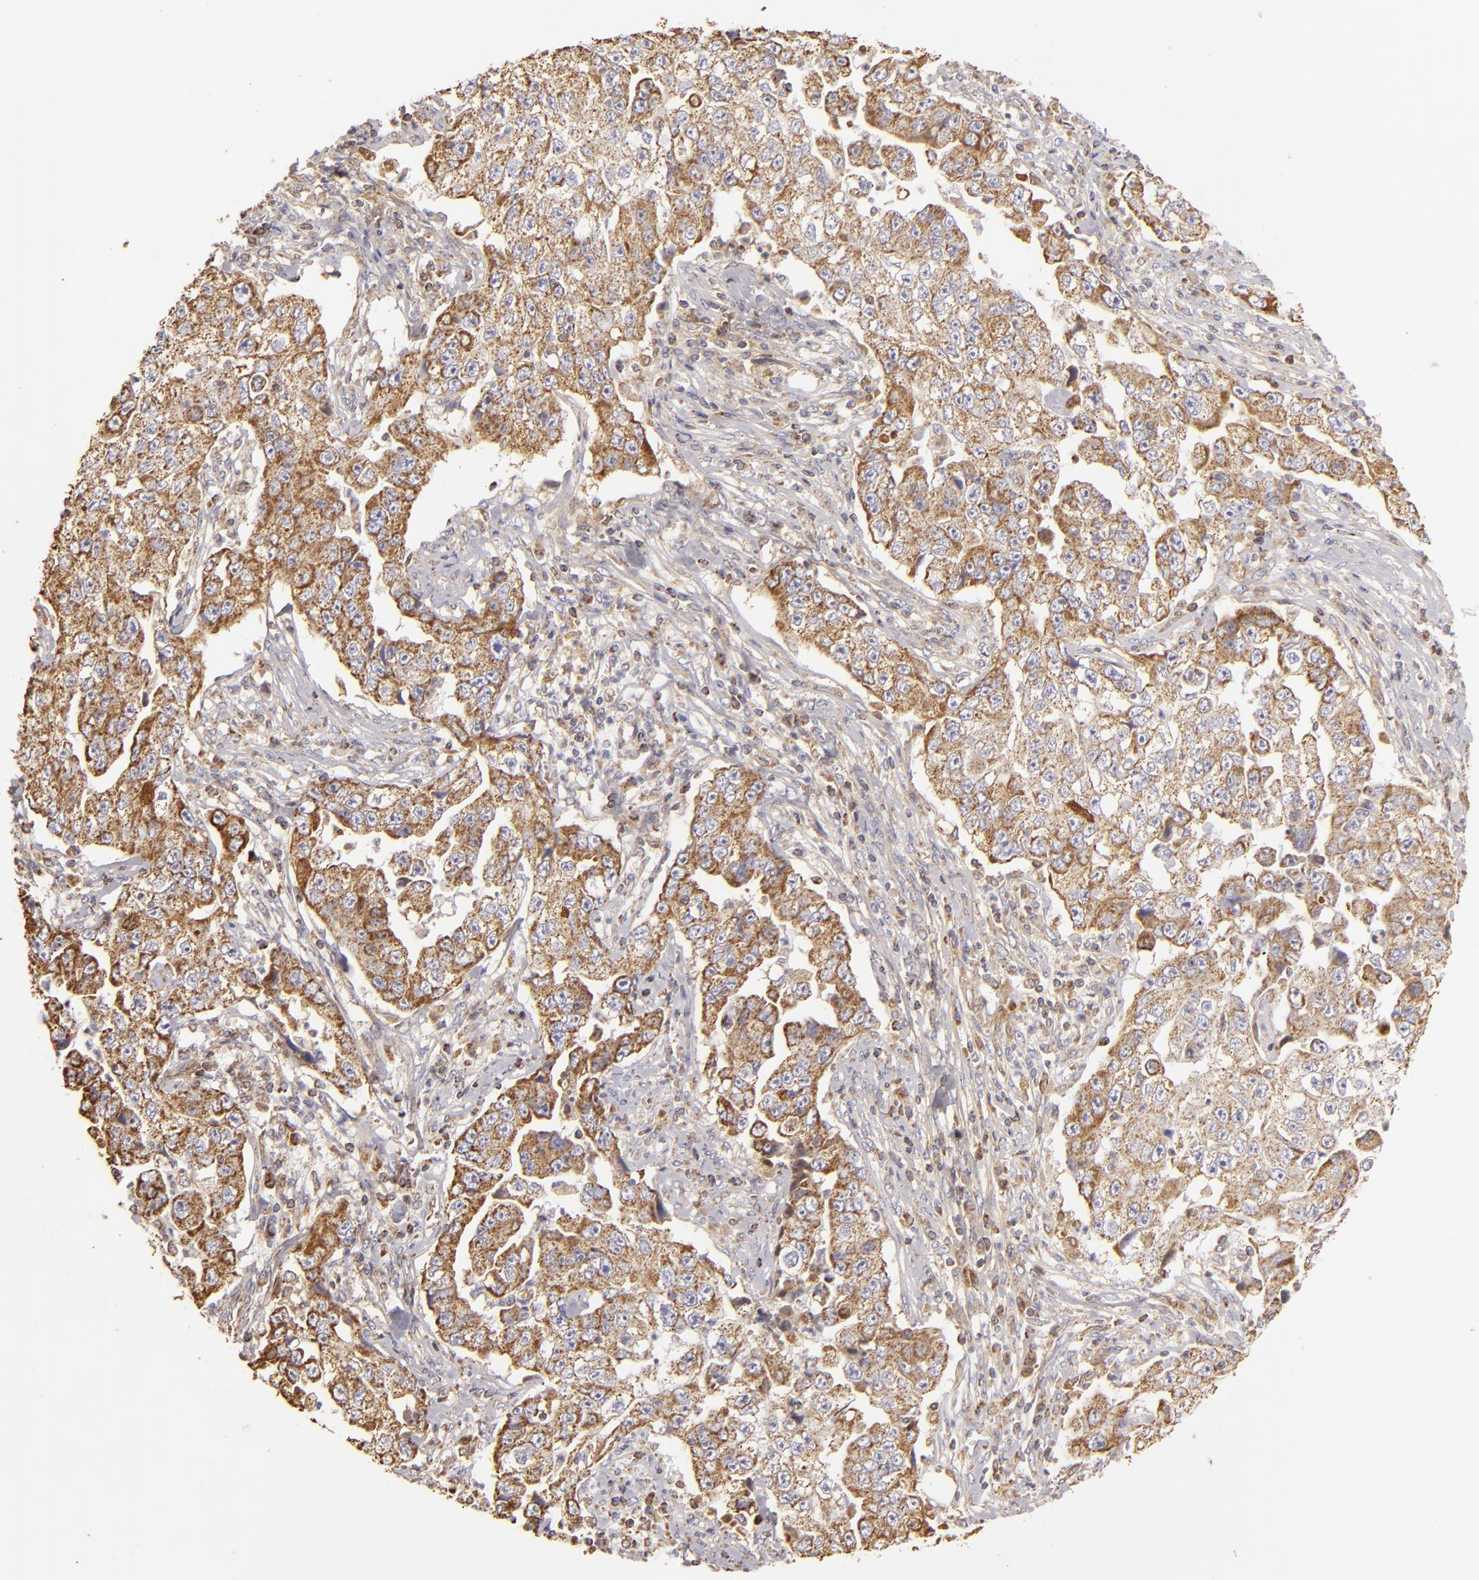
{"staining": {"intensity": "moderate", "quantity": ">75%", "location": "cytoplasmic/membranous"}, "tissue": "lung cancer", "cell_type": "Tumor cells", "image_type": "cancer", "snomed": [{"axis": "morphology", "description": "Squamous cell carcinoma, NOS"}, {"axis": "topography", "description": "Lung"}], "caption": "This photomicrograph reveals lung cancer (squamous cell carcinoma) stained with immunohistochemistry (IHC) to label a protein in brown. The cytoplasmic/membranous of tumor cells show moderate positivity for the protein. Nuclei are counter-stained blue.", "gene": "CFB", "patient": {"sex": "male", "age": 64}}